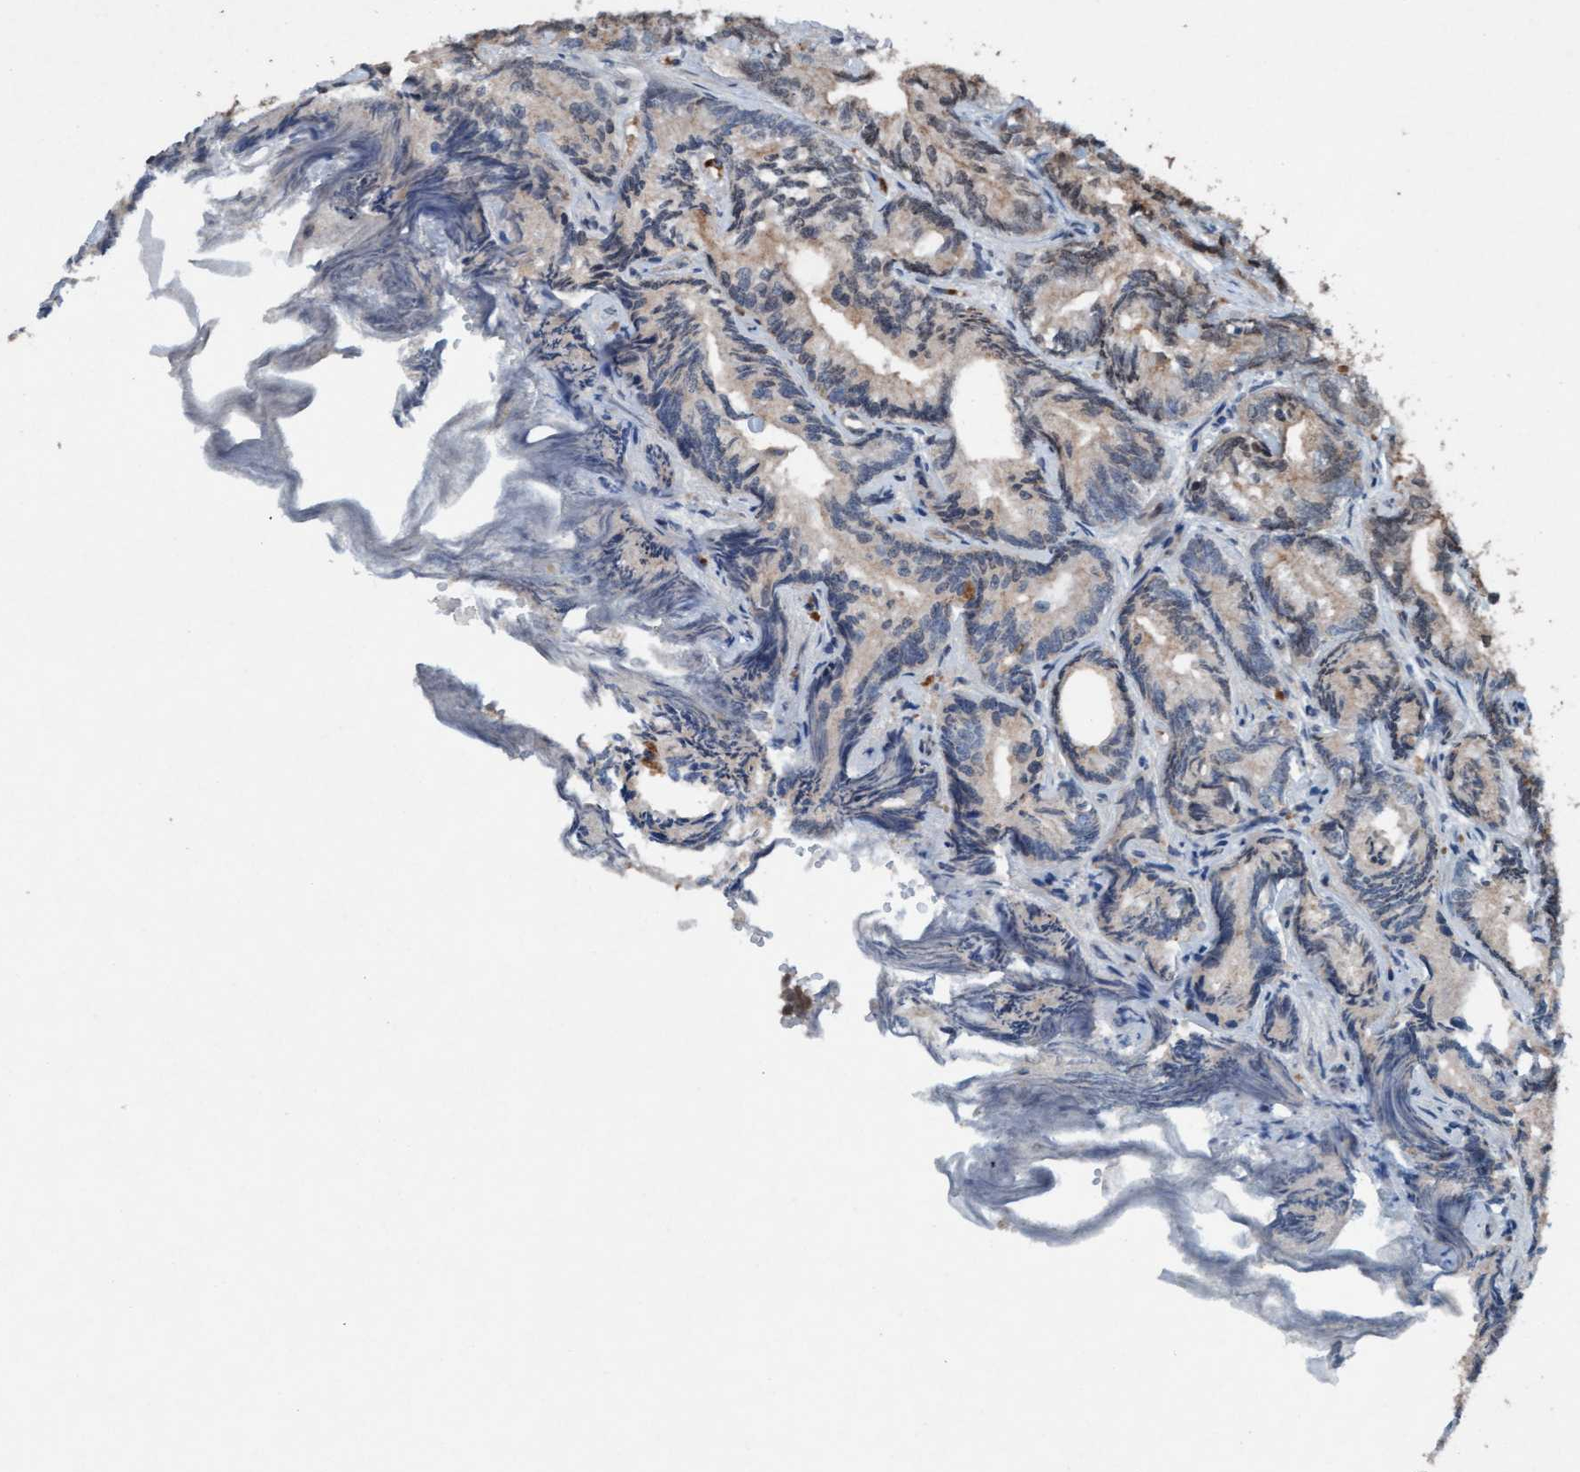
{"staining": {"intensity": "weak", "quantity": ">75%", "location": "cytoplasmic/membranous,nuclear"}, "tissue": "prostate cancer", "cell_type": "Tumor cells", "image_type": "cancer", "snomed": [{"axis": "morphology", "description": "Adenocarcinoma, Low grade"}, {"axis": "topography", "description": "Prostate"}], "caption": "Protein analysis of low-grade adenocarcinoma (prostate) tissue reveals weak cytoplasmic/membranous and nuclear staining in about >75% of tumor cells. The protein of interest is shown in brown color, while the nuclei are stained blue.", "gene": "PLXNB2", "patient": {"sex": "male", "age": 89}}